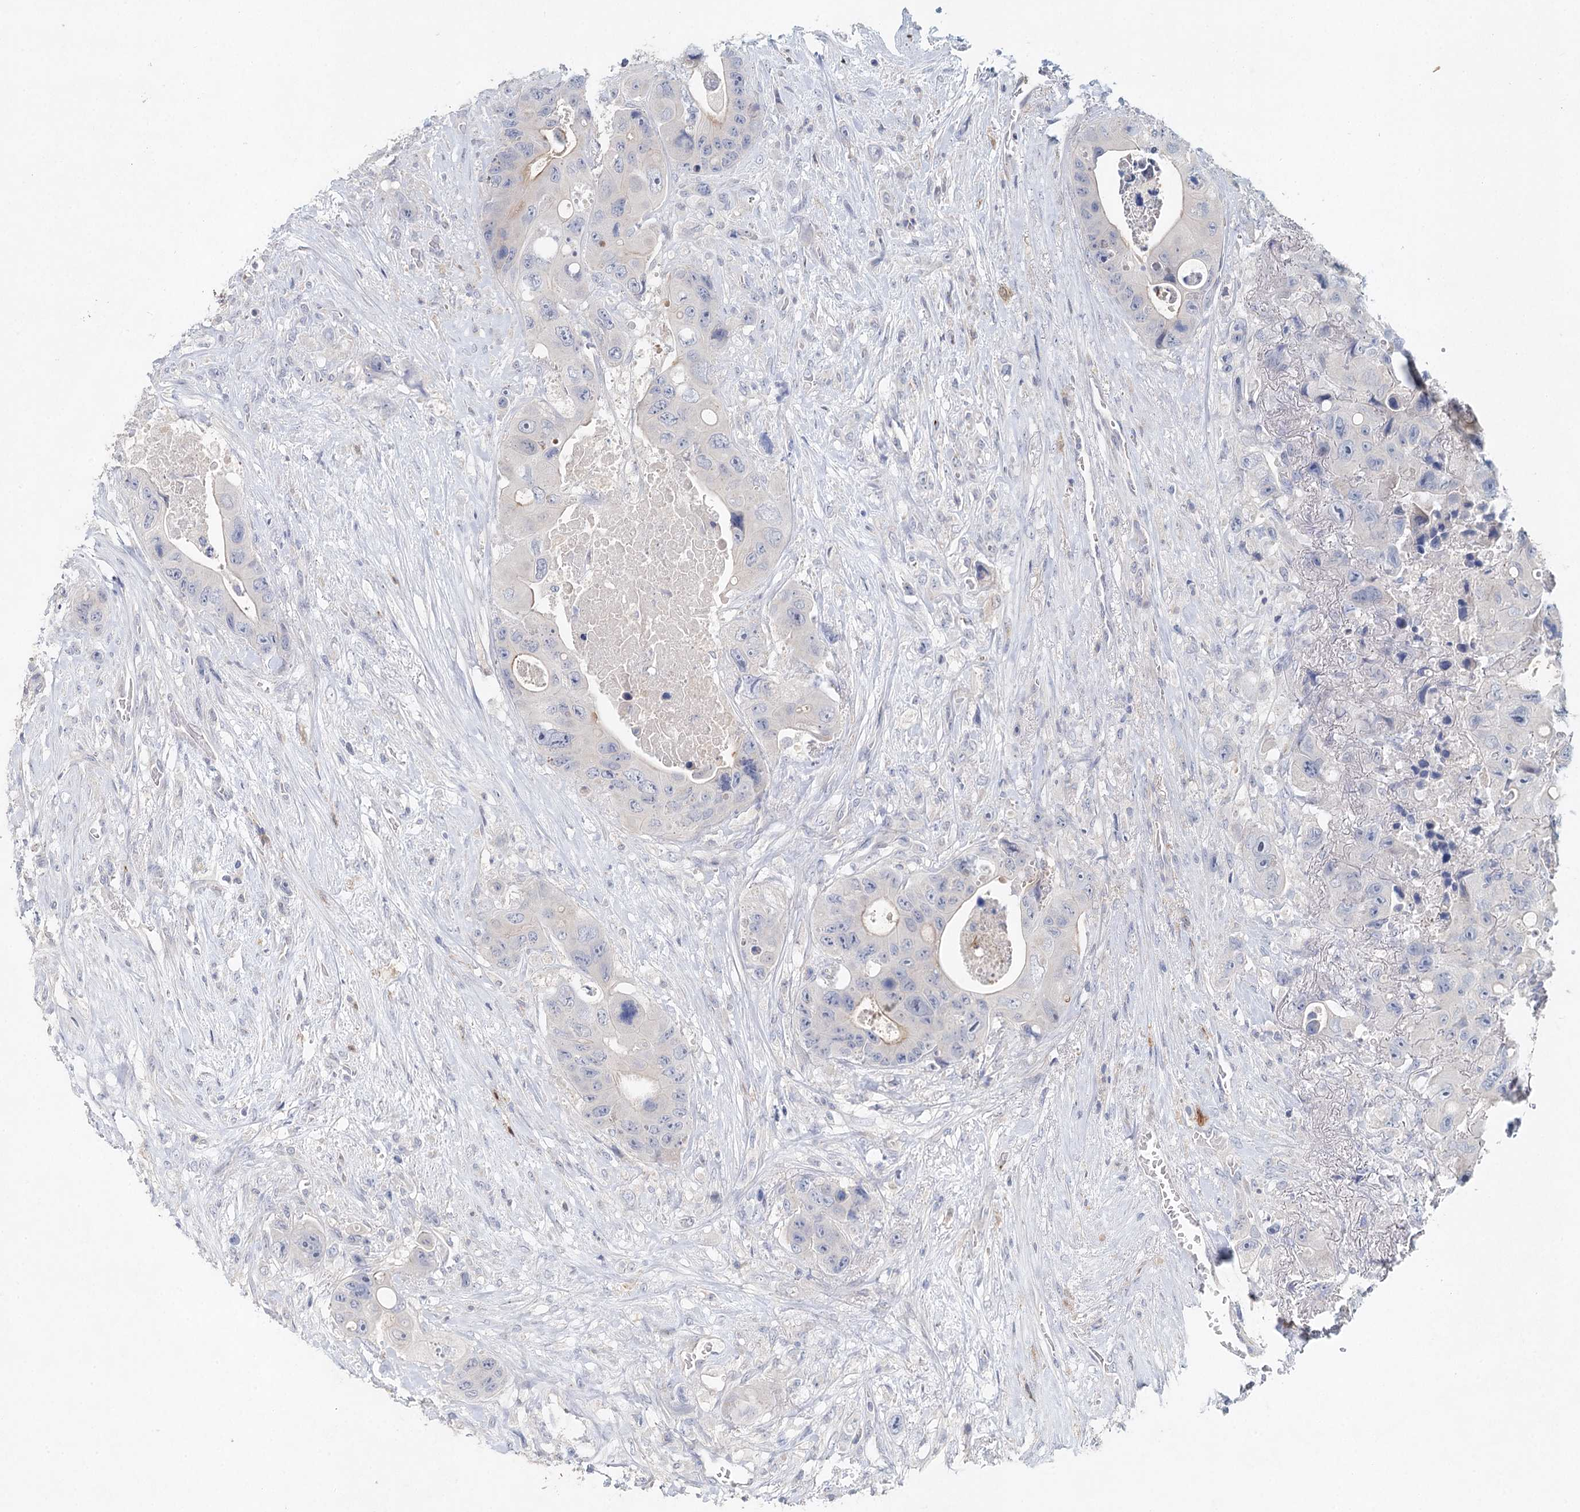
{"staining": {"intensity": "negative", "quantity": "none", "location": "none"}, "tissue": "colorectal cancer", "cell_type": "Tumor cells", "image_type": "cancer", "snomed": [{"axis": "morphology", "description": "Adenocarcinoma, NOS"}, {"axis": "topography", "description": "Colon"}], "caption": "Immunohistochemical staining of adenocarcinoma (colorectal) demonstrates no significant staining in tumor cells.", "gene": "SLC19A3", "patient": {"sex": "female", "age": 46}}